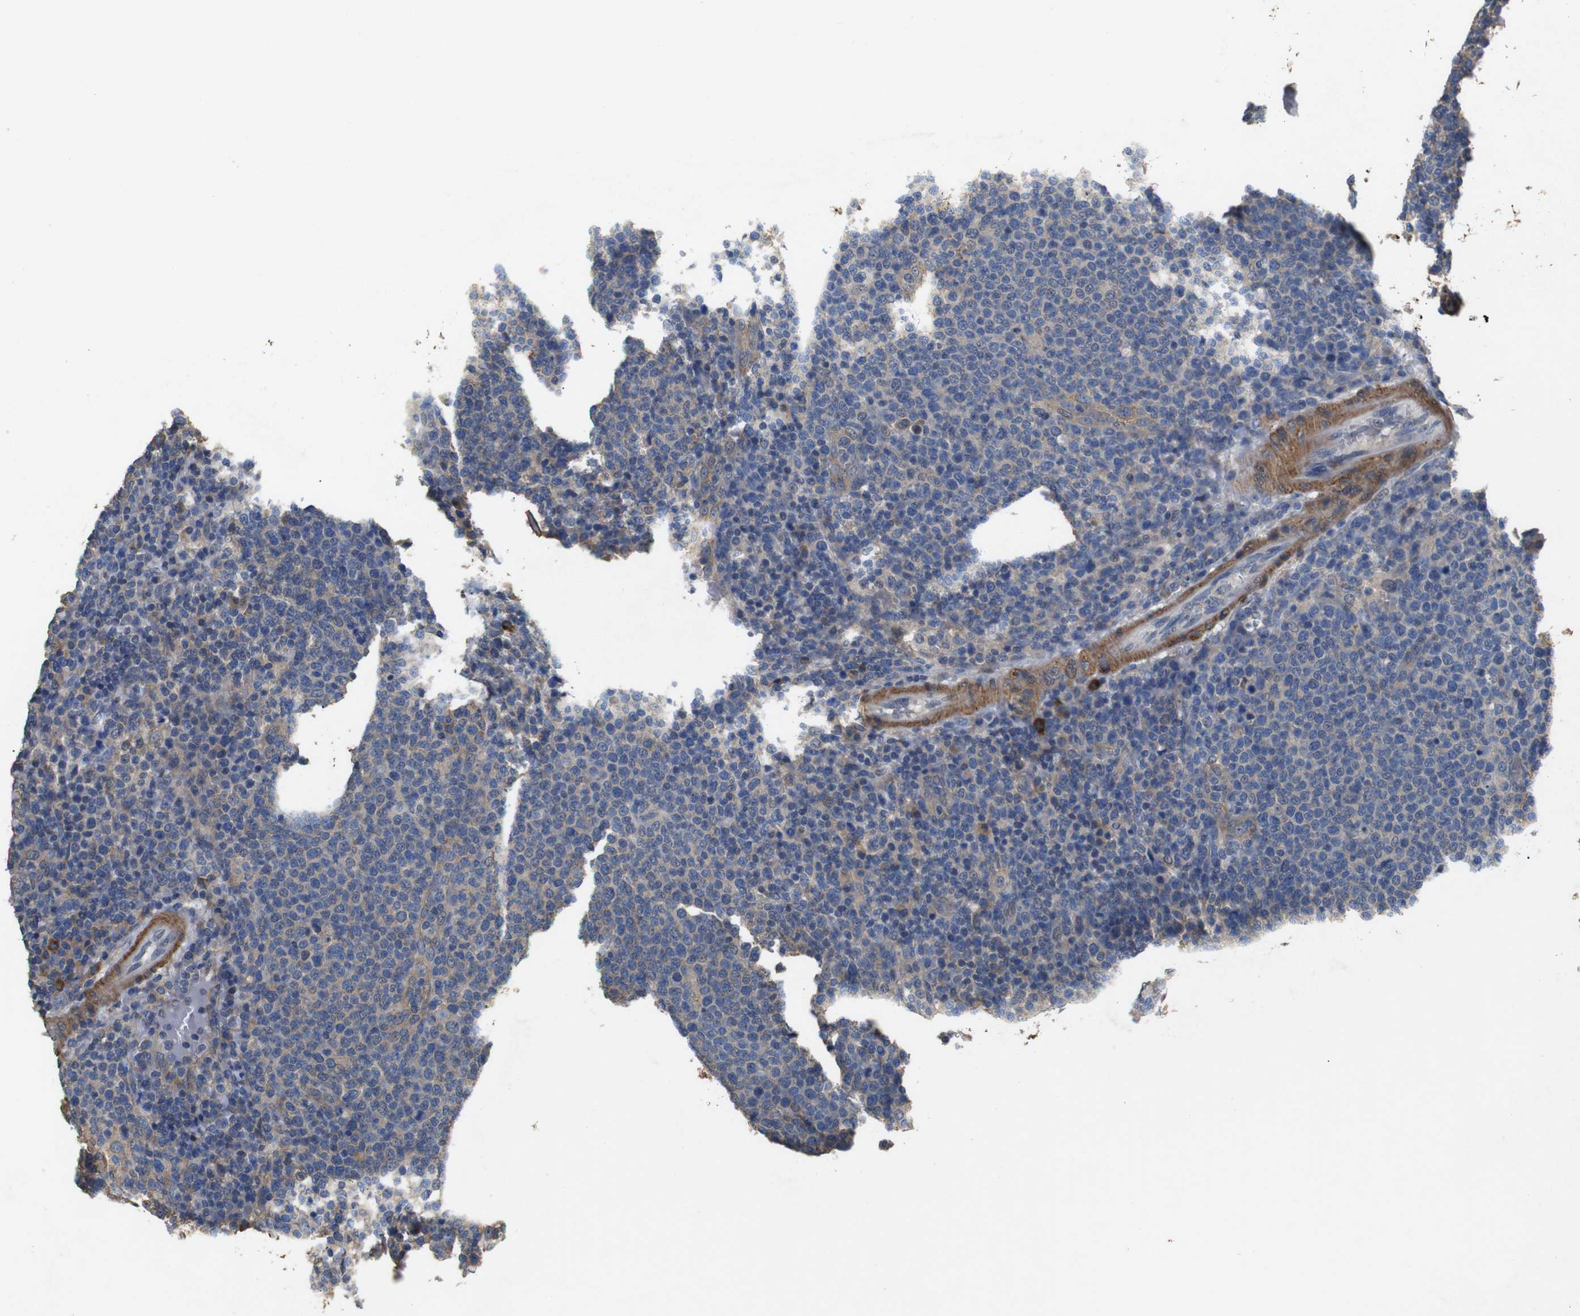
{"staining": {"intensity": "weak", "quantity": "25%-75%", "location": "cytoplasmic/membranous"}, "tissue": "lymphoma", "cell_type": "Tumor cells", "image_type": "cancer", "snomed": [{"axis": "morphology", "description": "Malignant lymphoma, non-Hodgkin's type, High grade"}, {"axis": "topography", "description": "Lymph node"}], "caption": "Tumor cells exhibit weak cytoplasmic/membranous staining in about 25%-75% of cells in high-grade malignant lymphoma, non-Hodgkin's type.", "gene": "BNIP3", "patient": {"sex": "male", "age": 61}}